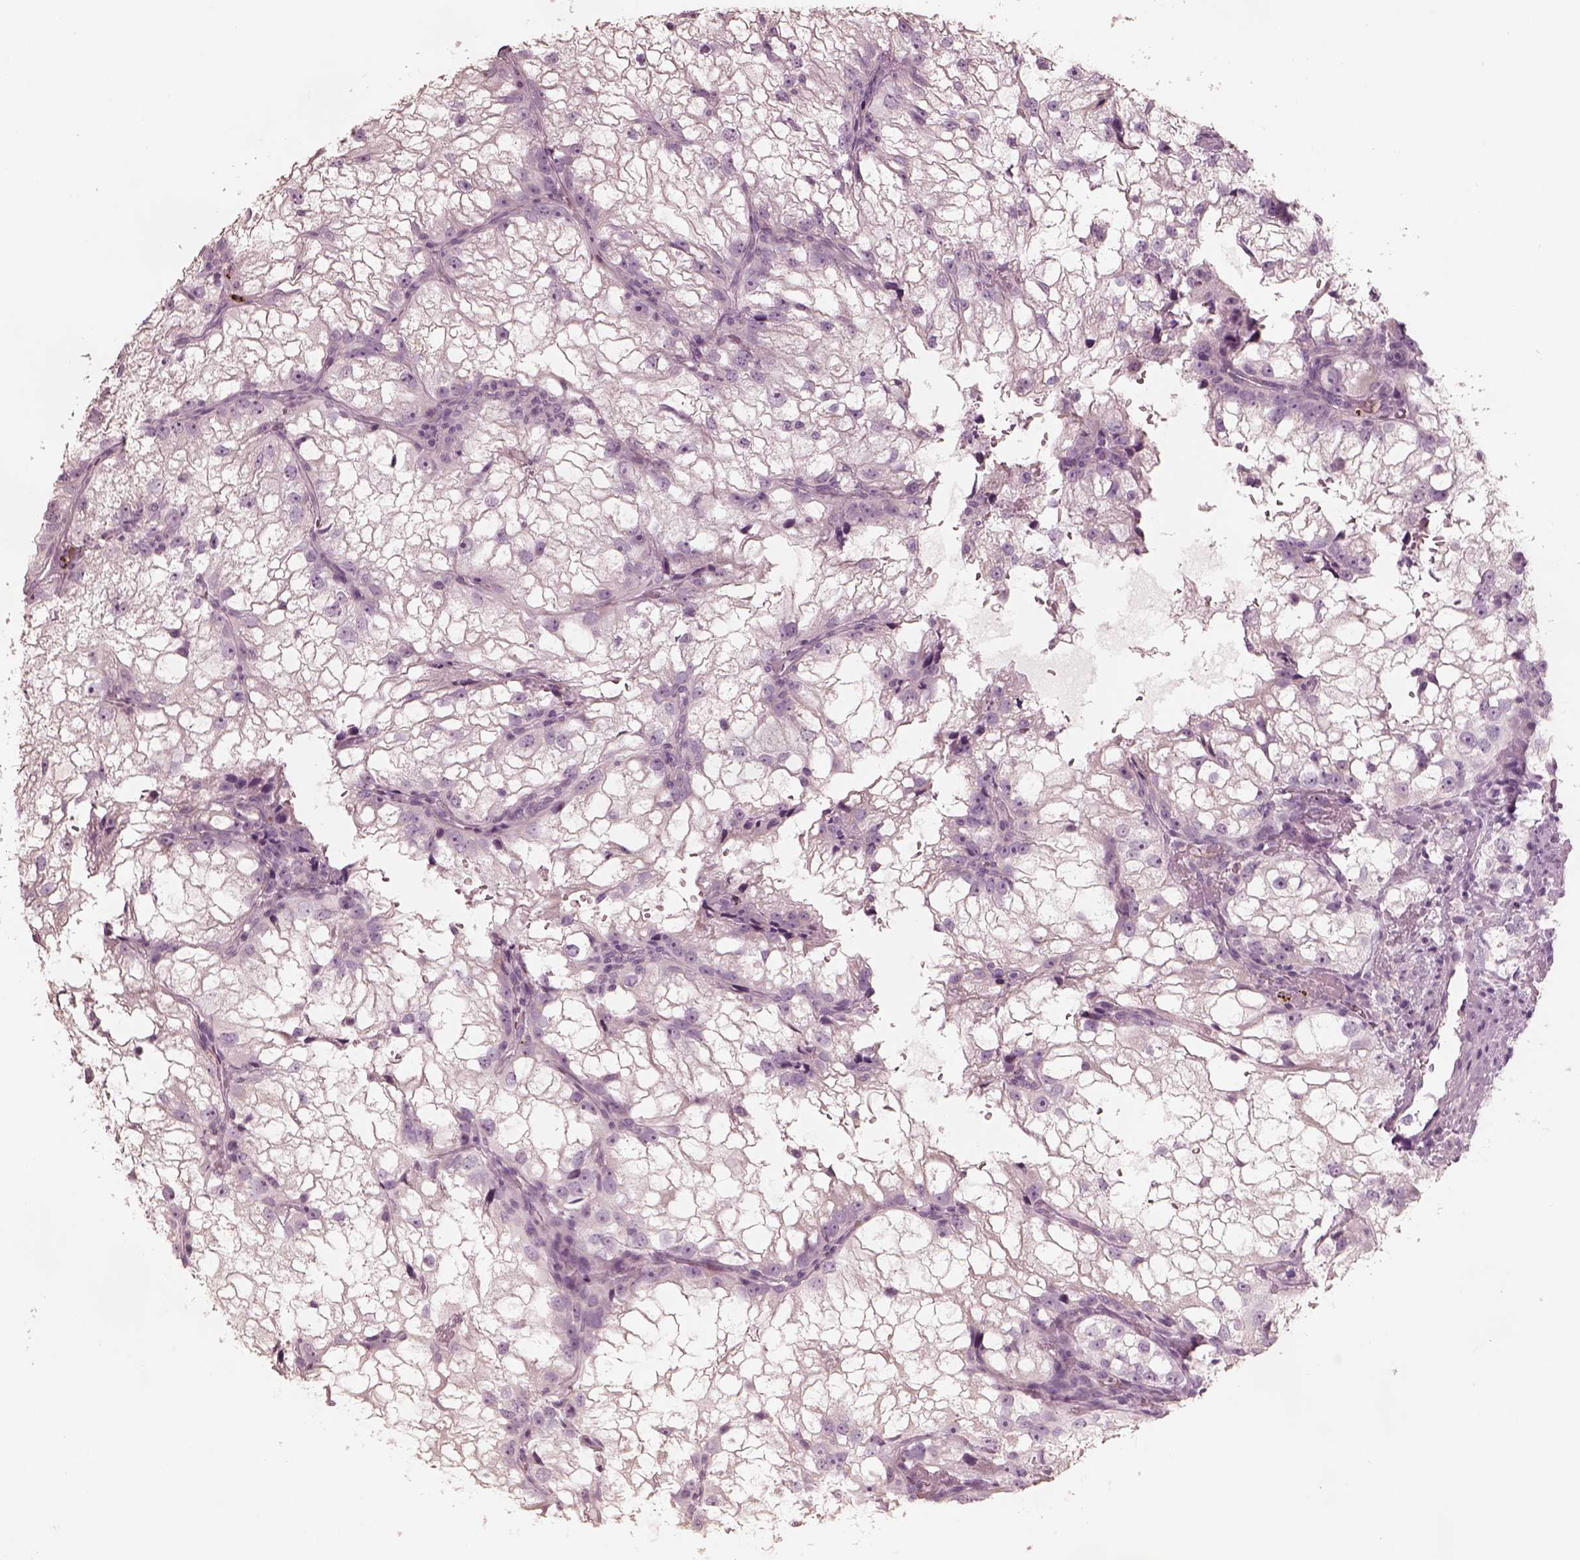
{"staining": {"intensity": "negative", "quantity": "none", "location": "none"}, "tissue": "renal cancer", "cell_type": "Tumor cells", "image_type": "cancer", "snomed": [{"axis": "morphology", "description": "Adenocarcinoma, NOS"}, {"axis": "topography", "description": "Kidney"}], "caption": "Protein analysis of renal cancer demonstrates no significant expression in tumor cells. (DAB (3,3'-diaminobenzidine) immunohistochemistry with hematoxylin counter stain).", "gene": "ZP4", "patient": {"sex": "male", "age": 59}}